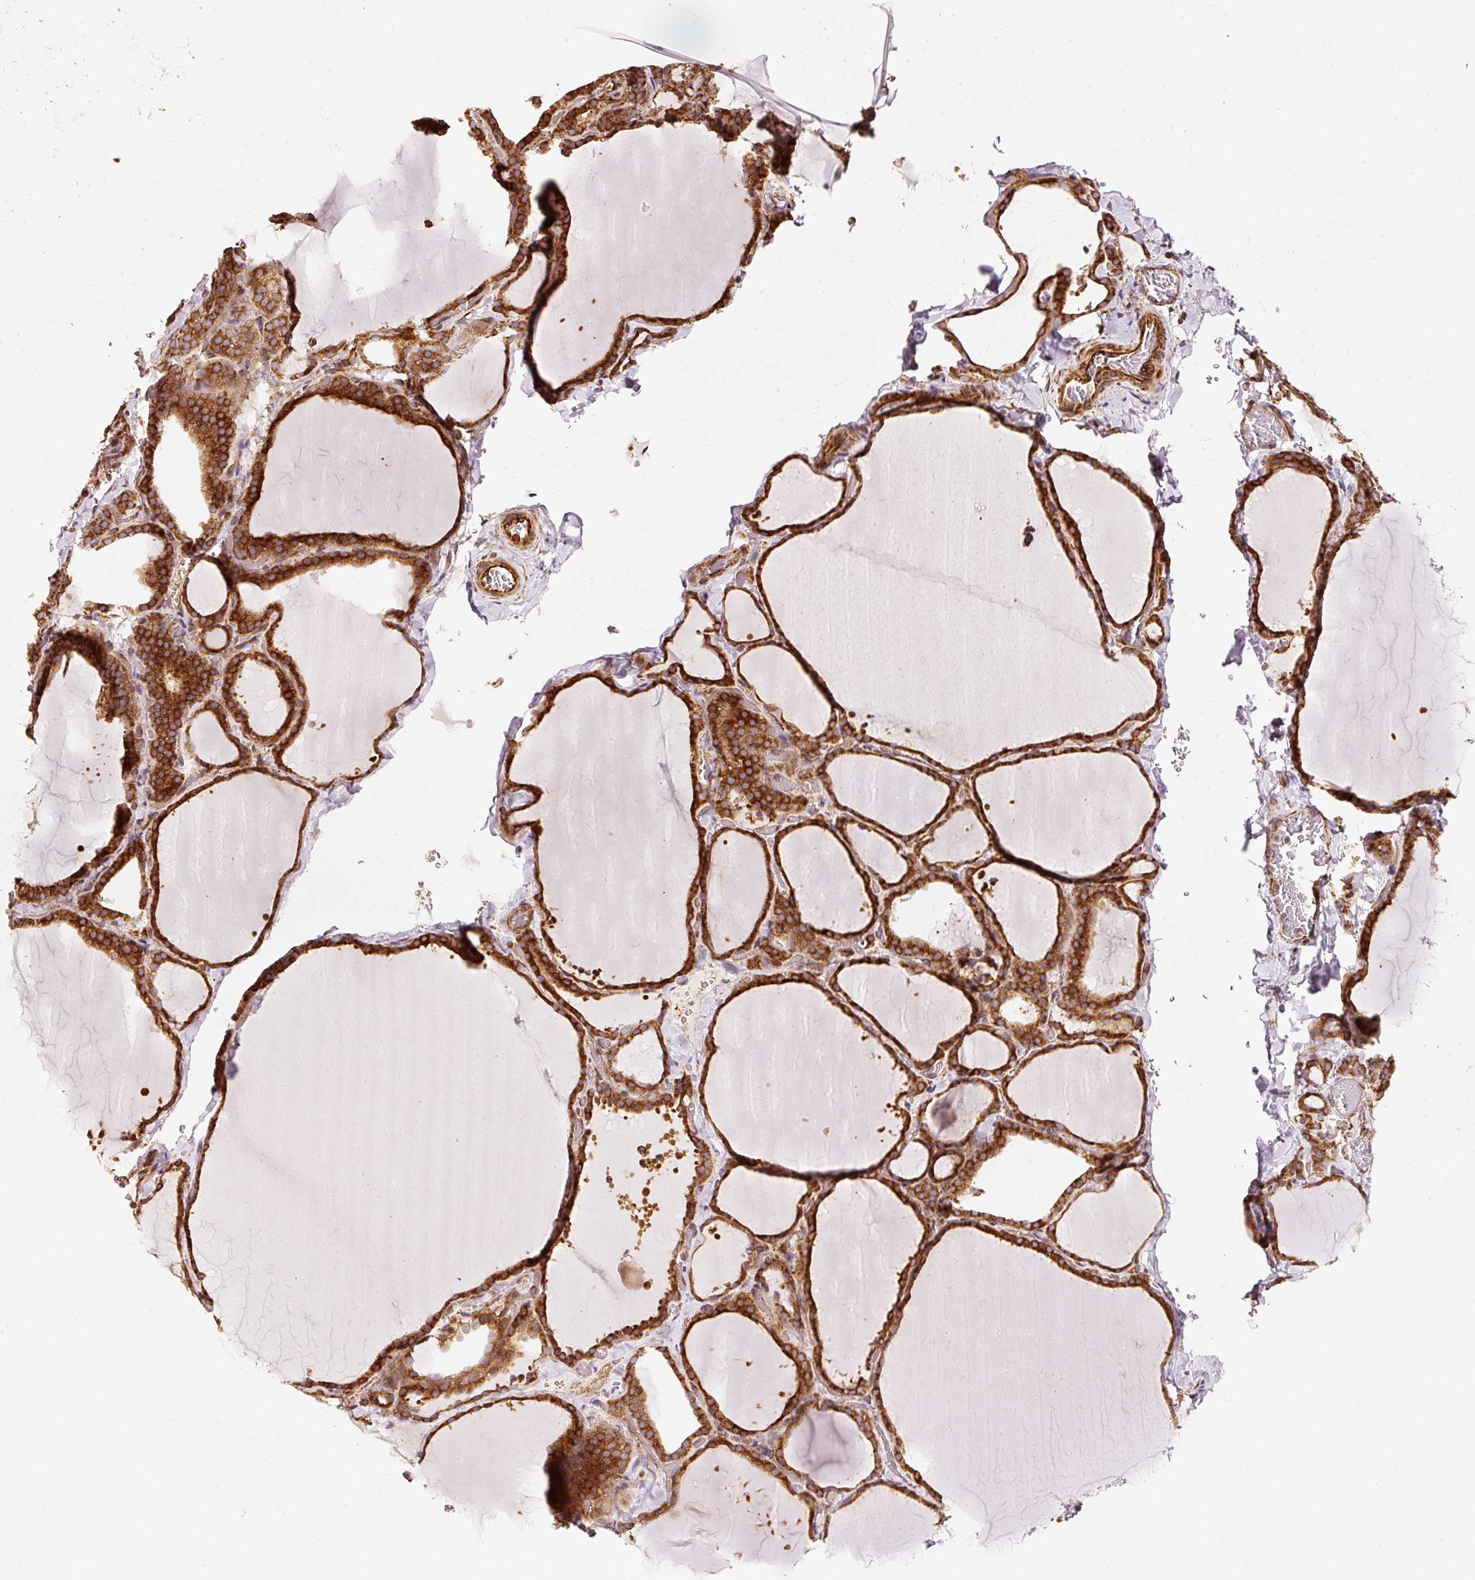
{"staining": {"intensity": "strong", "quantity": ">75%", "location": "cytoplasmic/membranous"}, "tissue": "thyroid gland", "cell_type": "Glandular cells", "image_type": "normal", "snomed": [{"axis": "morphology", "description": "Normal tissue, NOS"}, {"axis": "topography", "description": "Thyroid gland"}], "caption": "Immunohistochemistry (DAB (3,3'-diaminobenzidine)) staining of unremarkable thyroid gland exhibits strong cytoplasmic/membranous protein positivity in approximately >75% of glandular cells.", "gene": "ISCU", "patient": {"sex": "female", "age": 22}}